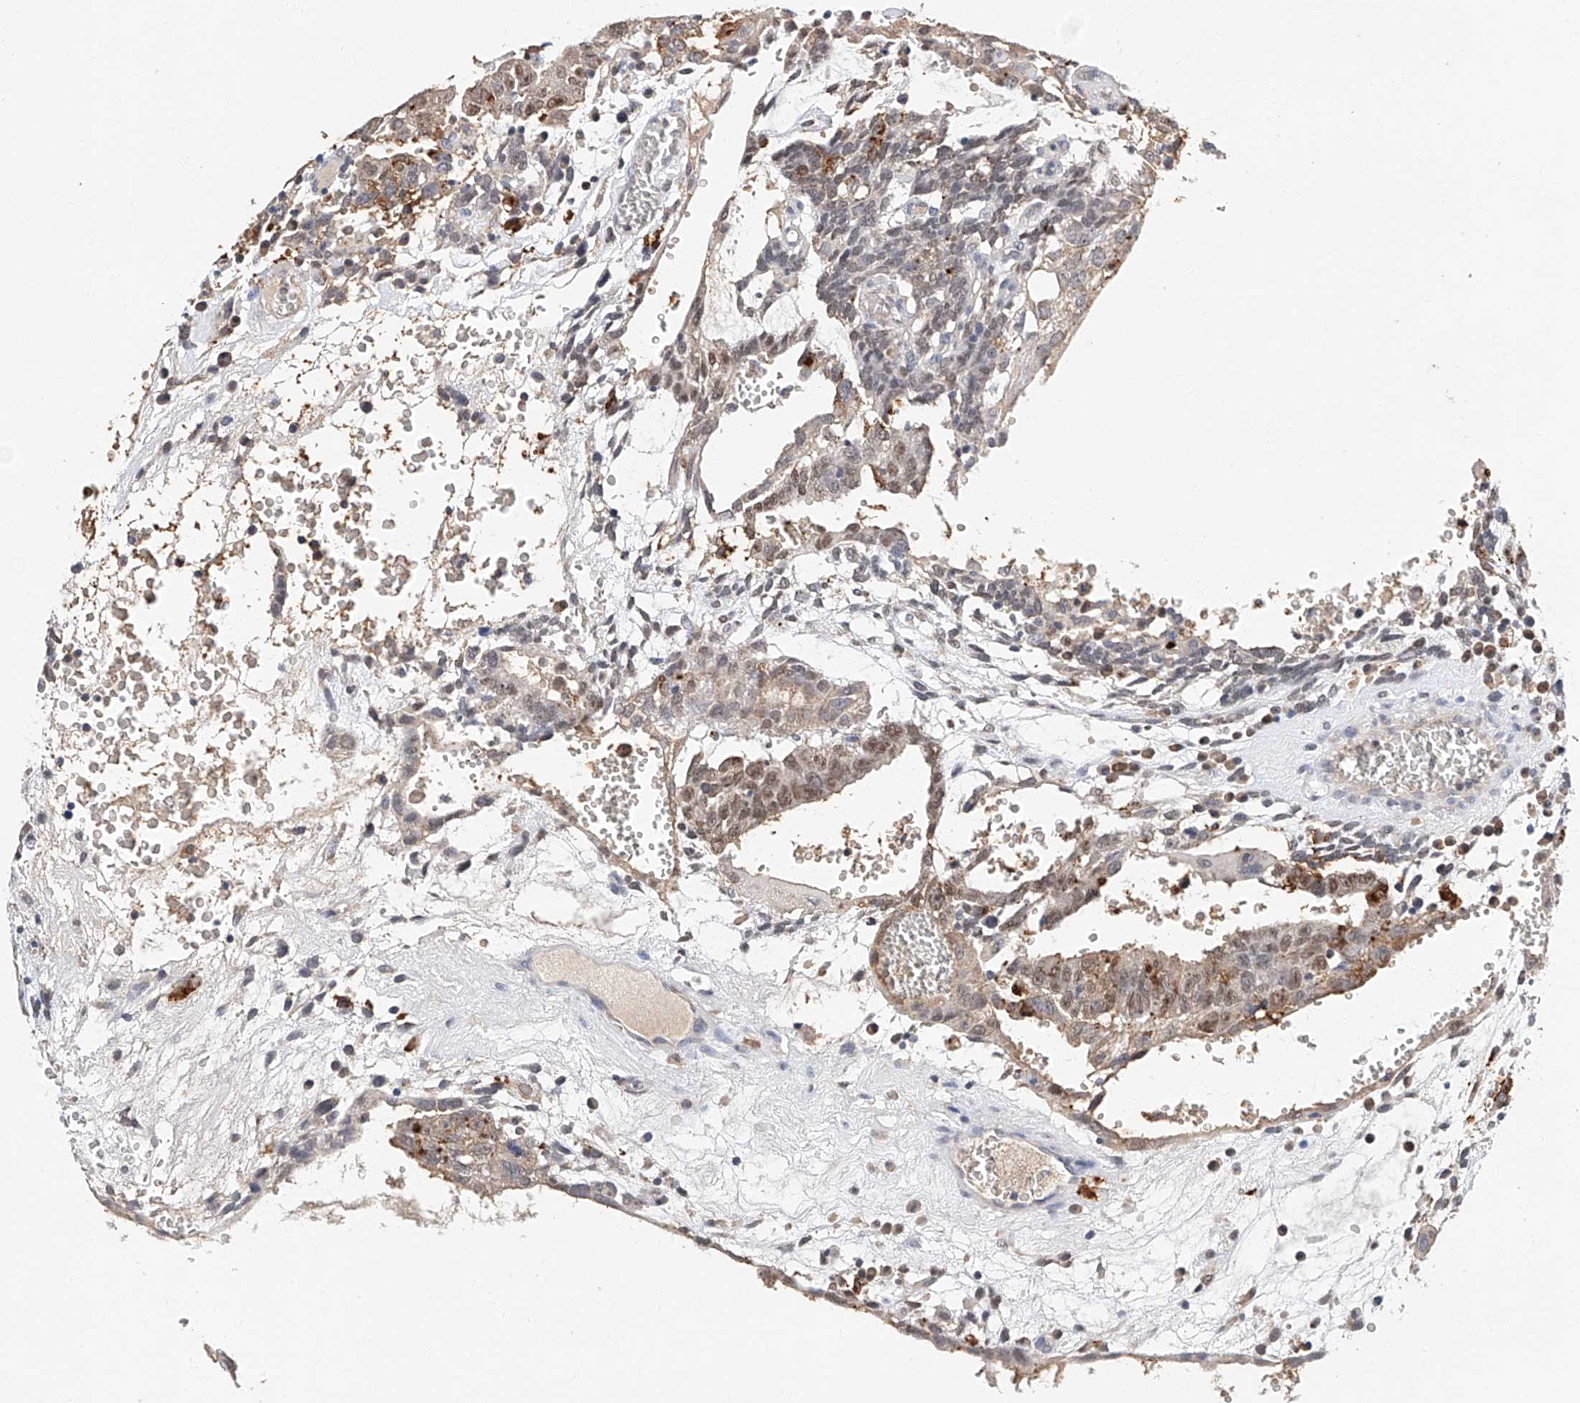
{"staining": {"intensity": "weak", "quantity": "<25%", "location": "cytoplasmic/membranous,nuclear"}, "tissue": "testis cancer", "cell_type": "Tumor cells", "image_type": "cancer", "snomed": [{"axis": "morphology", "description": "Seminoma, NOS"}, {"axis": "morphology", "description": "Carcinoma, Embryonal, NOS"}, {"axis": "topography", "description": "Testis"}], "caption": "IHC of testis embryonal carcinoma exhibits no staining in tumor cells.", "gene": "CTDP1", "patient": {"sex": "male", "age": 52}}